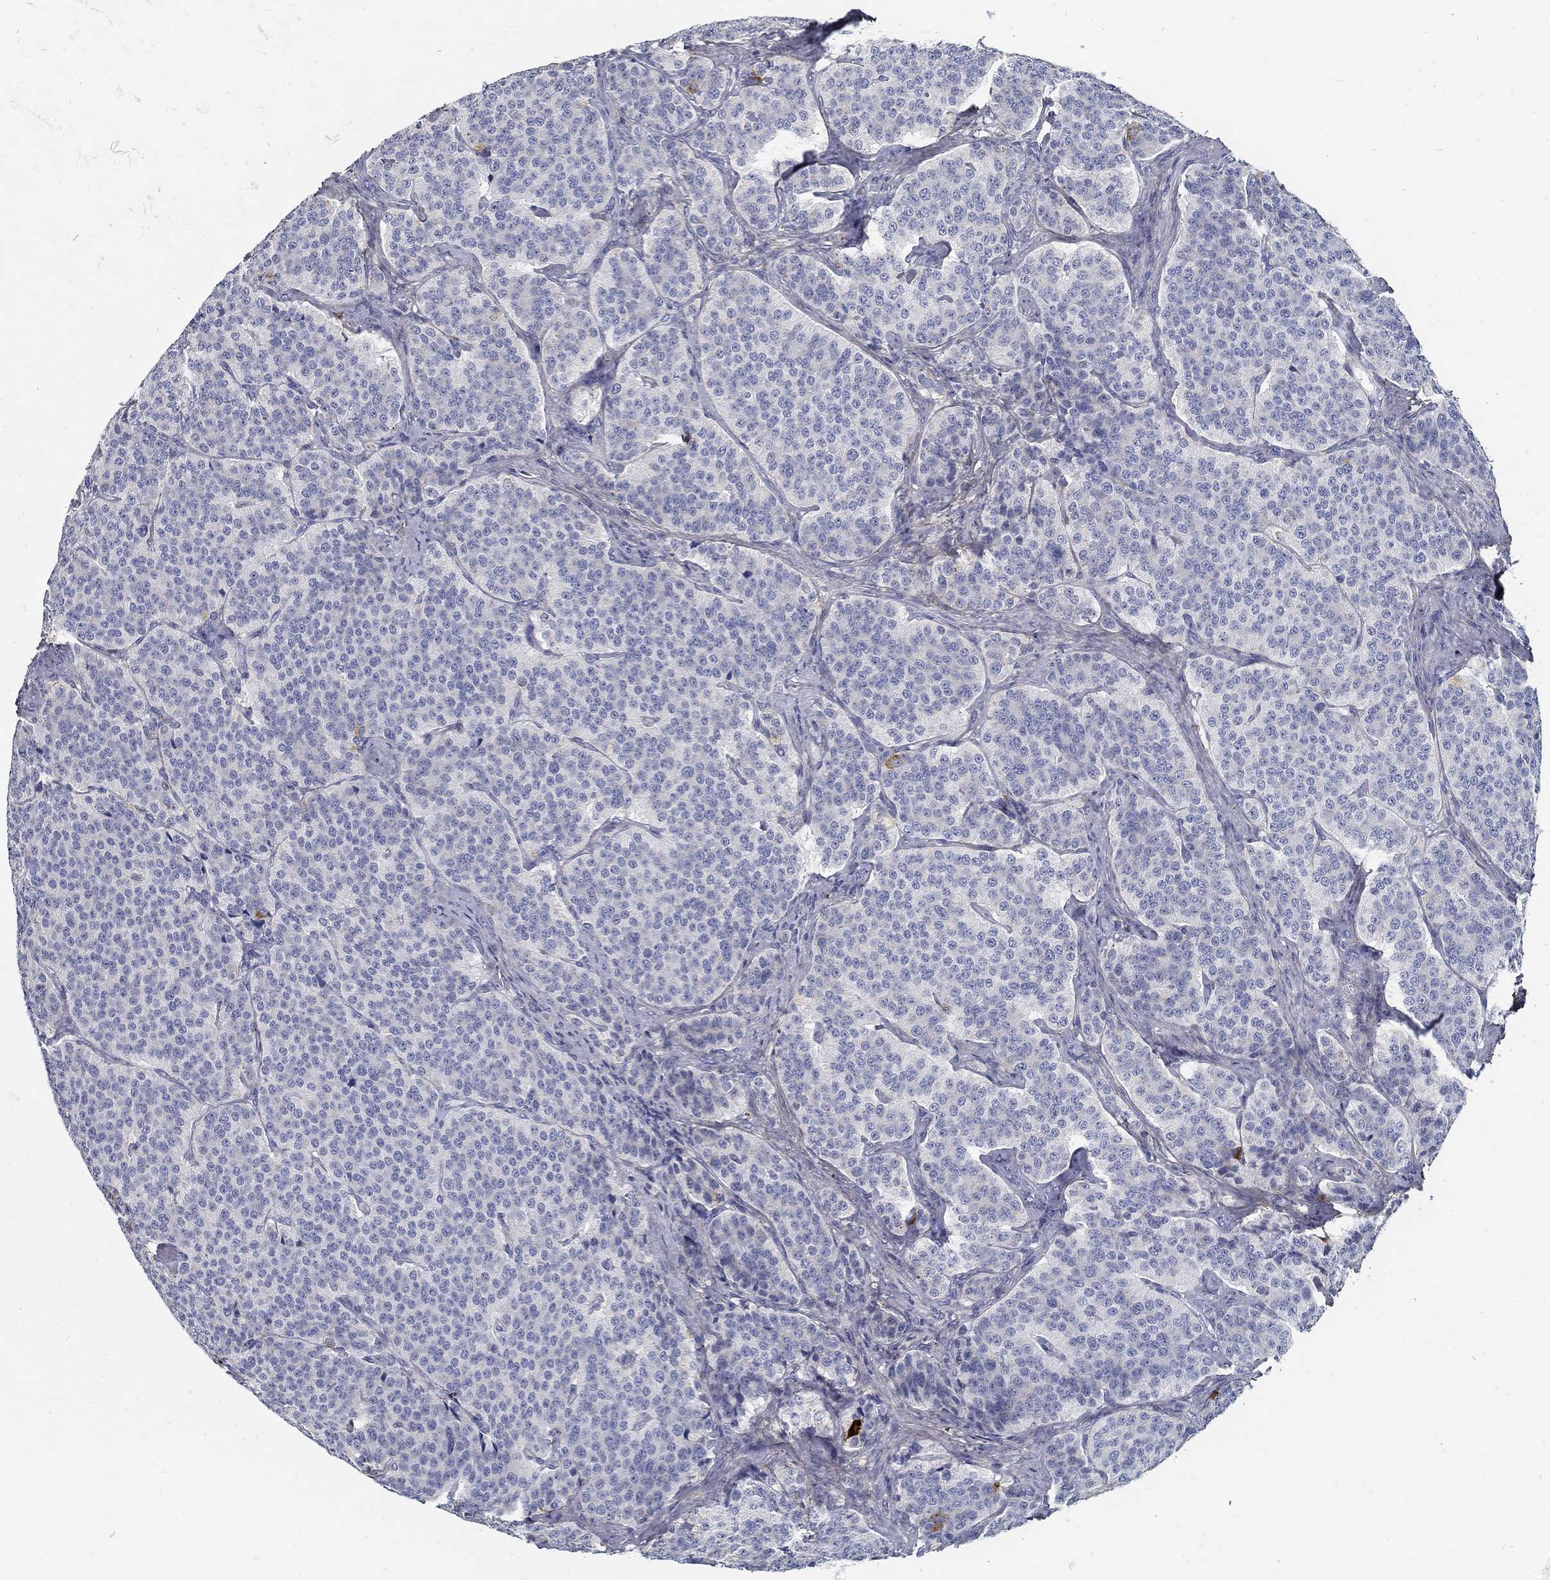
{"staining": {"intensity": "negative", "quantity": "none", "location": "none"}, "tissue": "carcinoid", "cell_type": "Tumor cells", "image_type": "cancer", "snomed": [{"axis": "morphology", "description": "Carcinoid, malignant, NOS"}, {"axis": "topography", "description": "Small intestine"}], "caption": "Immunohistochemistry of carcinoid (malignant) demonstrates no staining in tumor cells. The staining was performed using DAB to visualize the protein expression in brown, while the nuclei were stained in blue with hematoxylin (Magnification: 20x).", "gene": "TGFBI", "patient": {"sex": "female", "age": 58}}